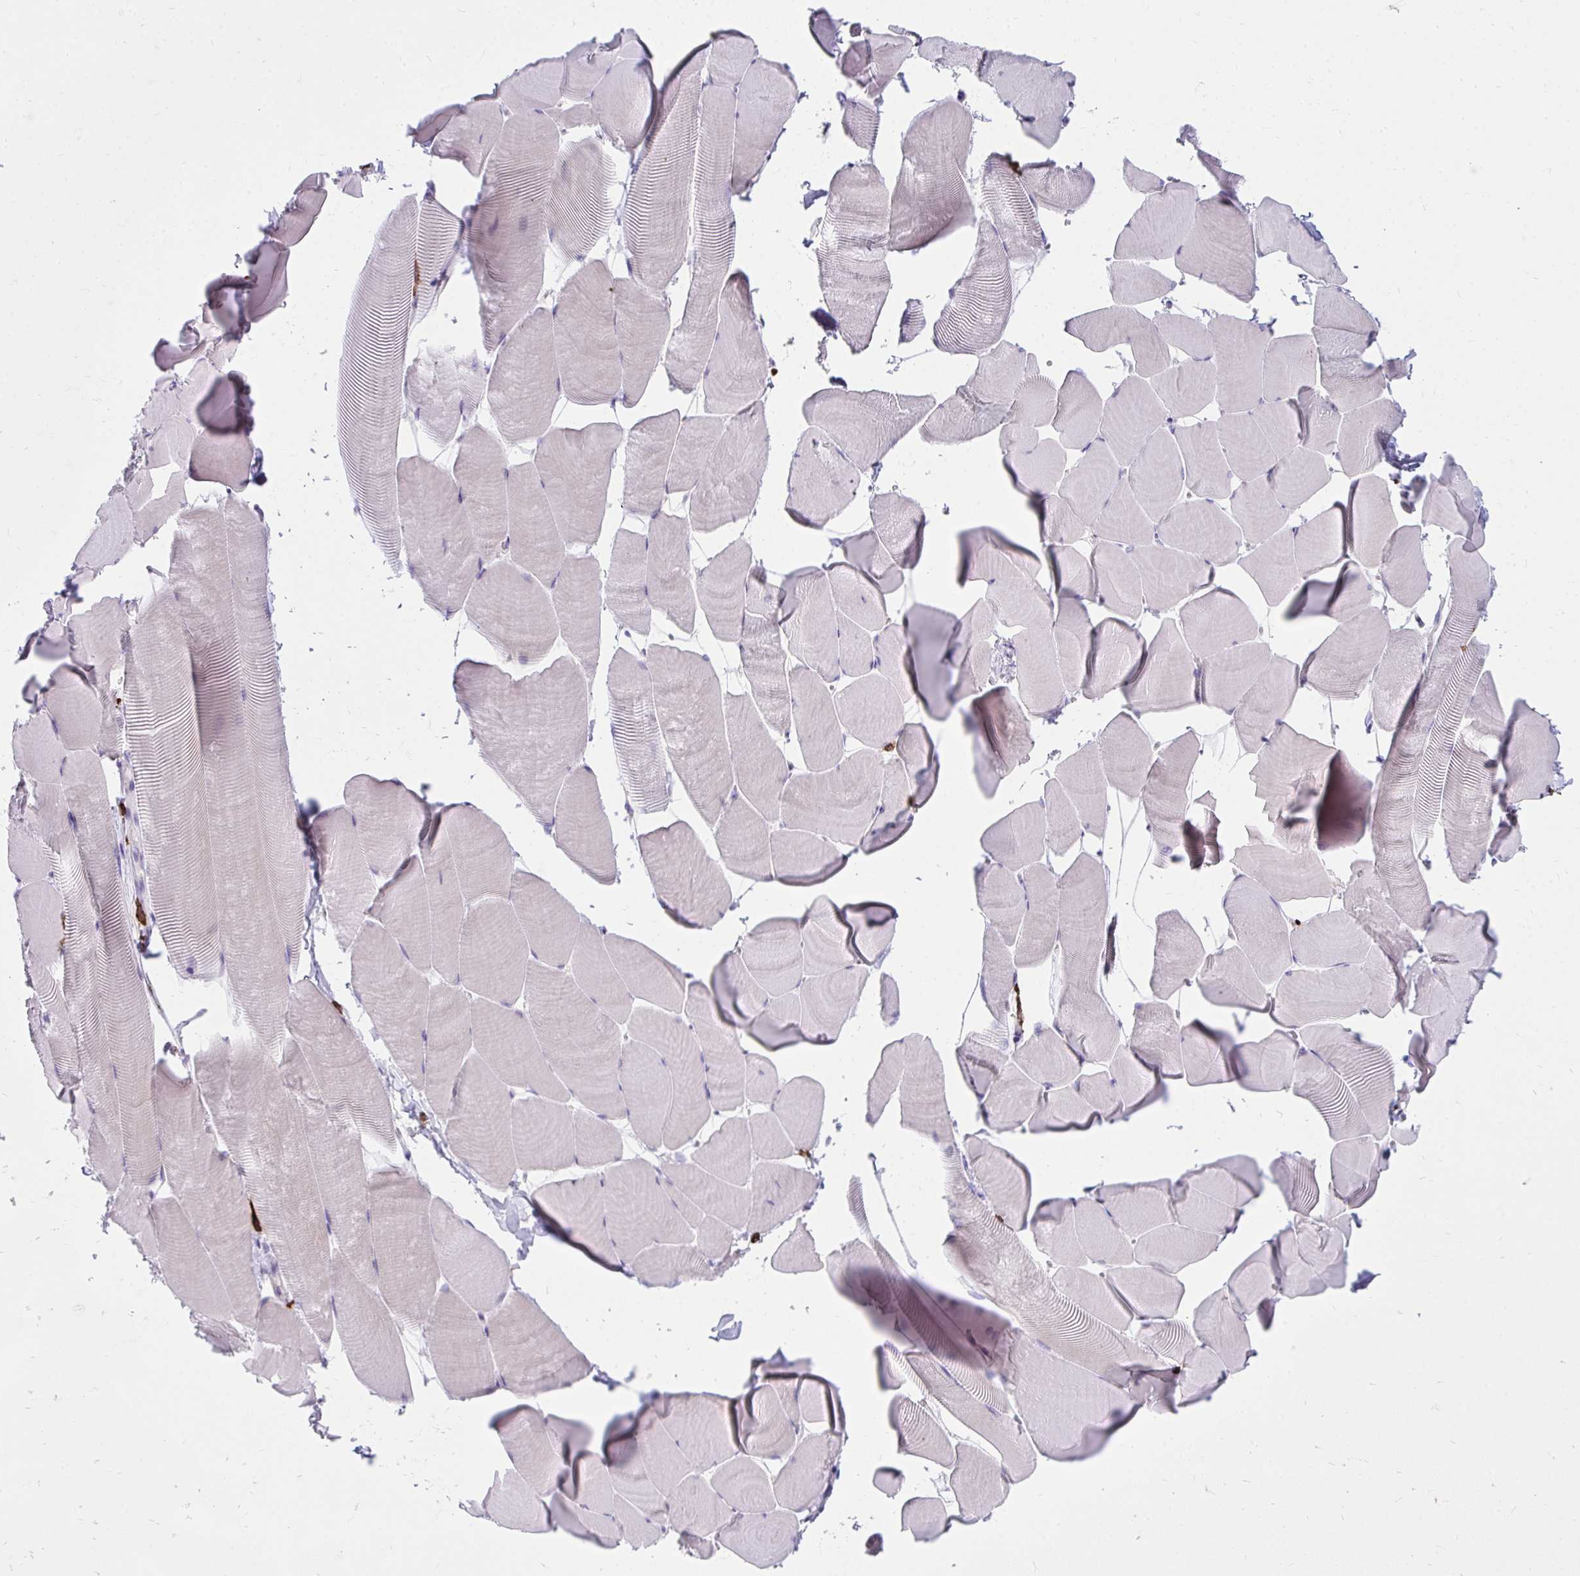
{"staining": {"intensity": "negative", "quantity": "none", "location": "none"}, "tissue": "skeletal muscle", "cell_type": "Myocytes", "image_type": "normal", "snomed": [{"axis": "morphology", "description": "Normal tissue, NOS"}, {"axis": "topography", "description": "Skeletal muscle"}], "caption": "Immunohistochemical staining of benign human skeletal muscle displays no significant staining in myocytes.", "gene": "CD163", "patient": {"sex": "male", "age": 25}}